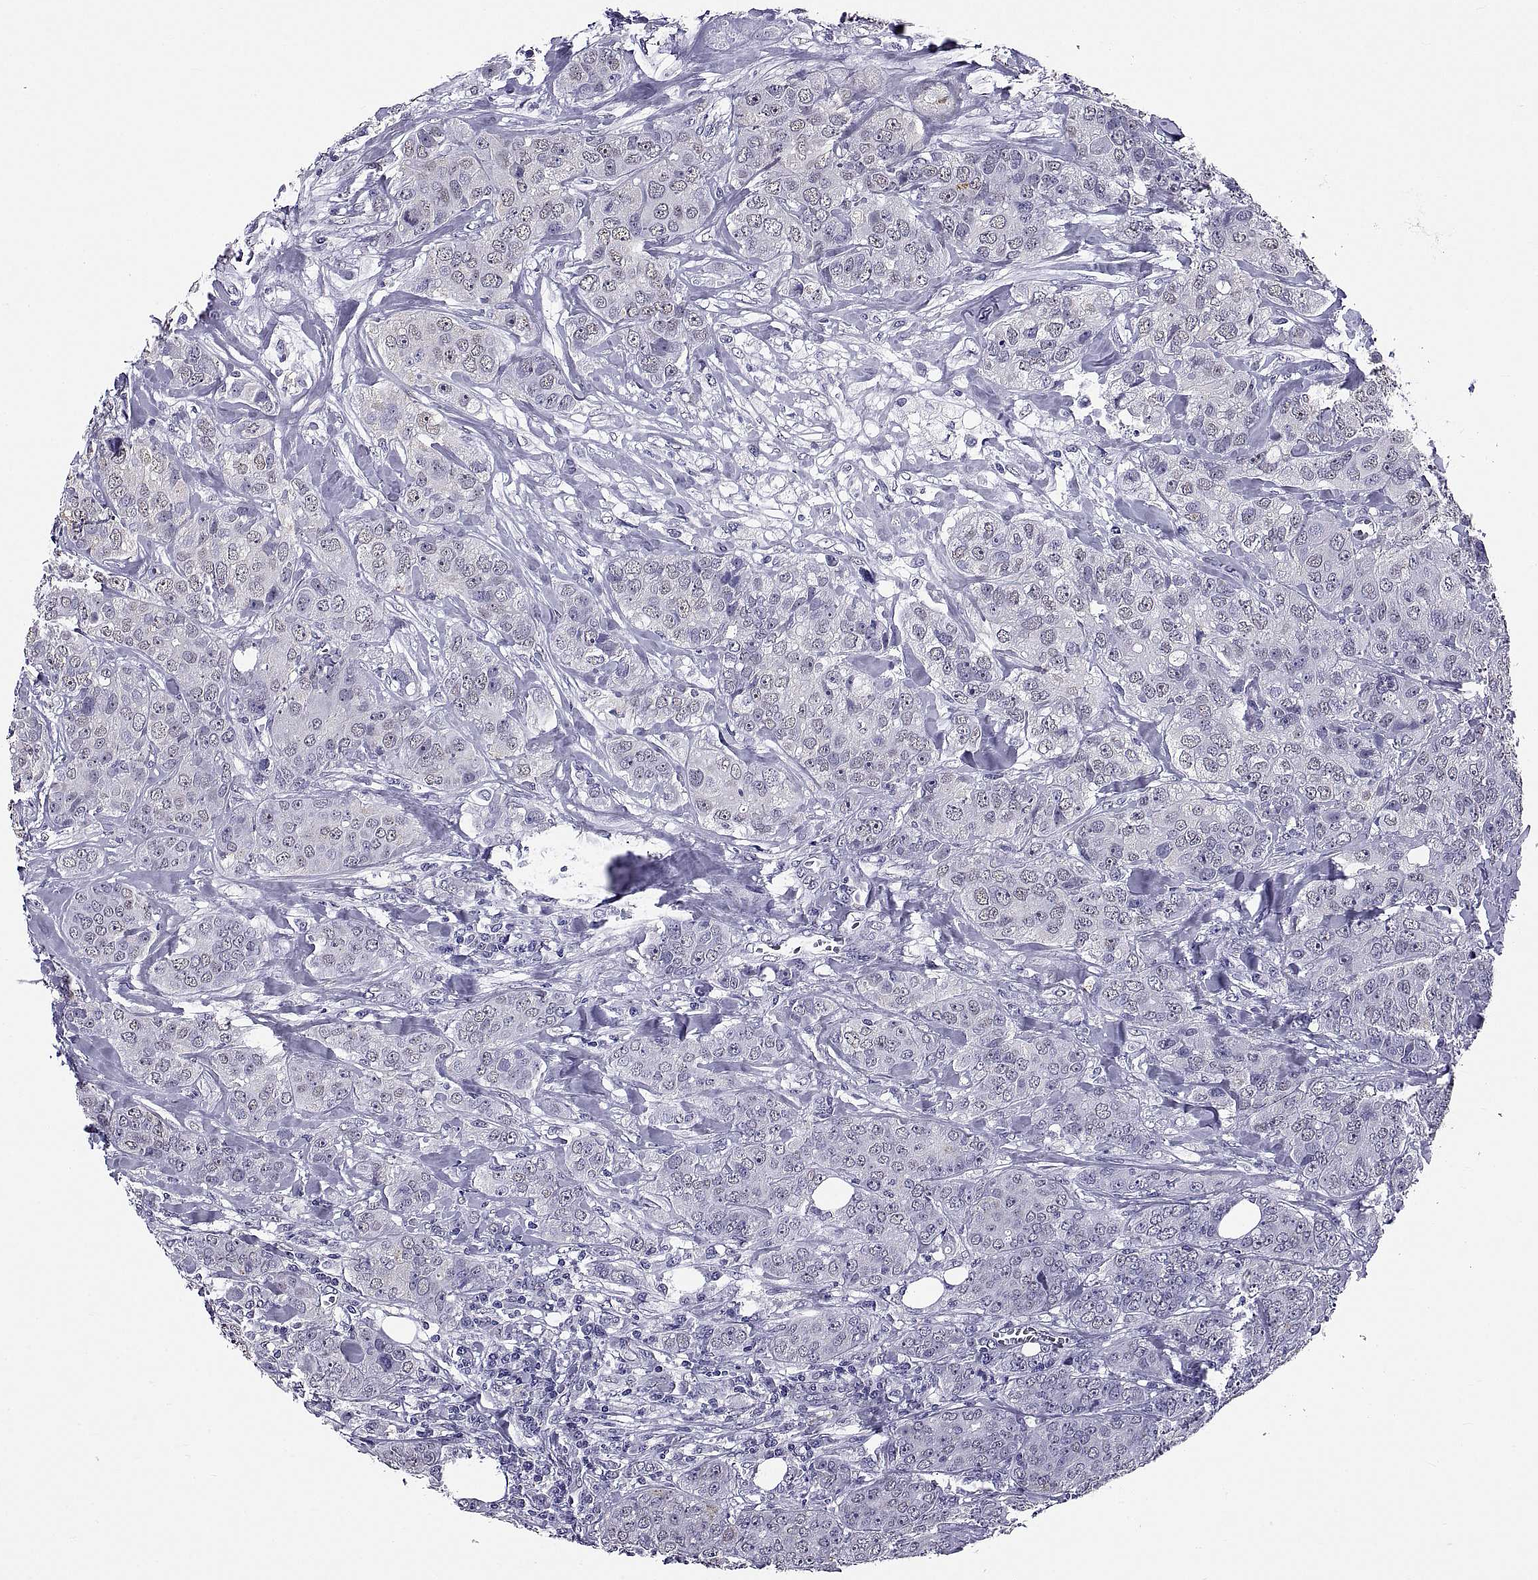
{"staining": {"intensity": "negative", "quantity": "none", "location": "none"}, "tissue": "breast cancer", "cell_type": "Tumor cells", "image_type": "cancer", "snomed": [{"axis": "morphology", "description": "Duct carcinoma"}, {"axis": "topography", "description": "Breast"}], "caption": "Micrograph shows no significant protein expression in tumor cells of breast invasive ductal carcinoma.", "gene": "TGFBR3L", "patient": {"sex": "female", "age": 43}}